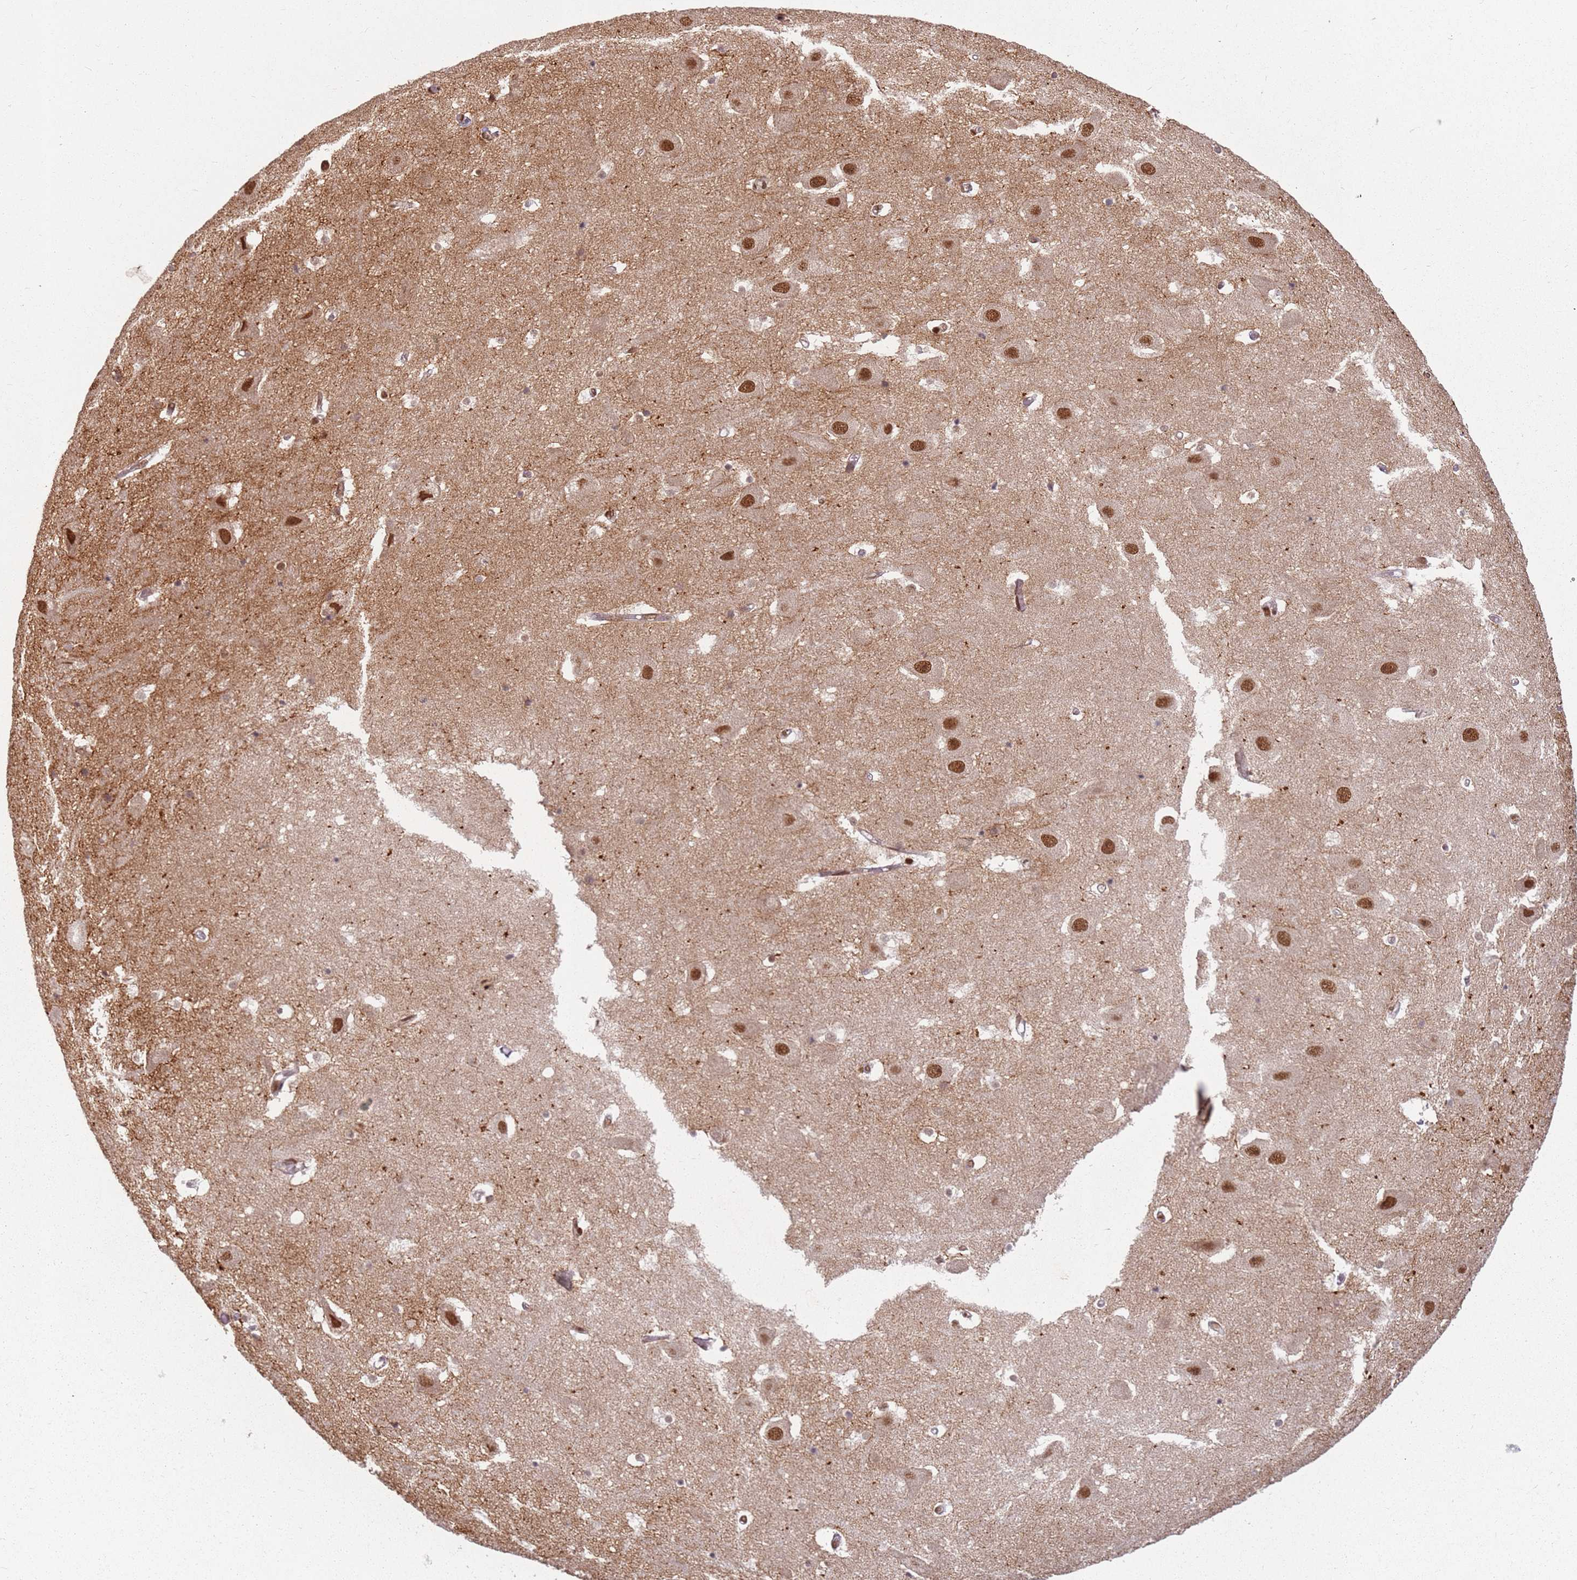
{"staining": {"intensity": "weak", "quantity": "<25%", "location": "nuclear"}, "tissue": "hippocampus", "cell_type": "Glial cells", "image_type": "normal", "snomed": [{"axis": "morphology", "description": "Normal tissue, NOS"}, {"axis": "topography", "description": "Hippocampus"}], "caption": "Immunohistochemical staining of normal human hippocampus displays no significant staining in glial cells.", "gene": "TENT4A", "patient": {"sex": "female", "age": 52}}